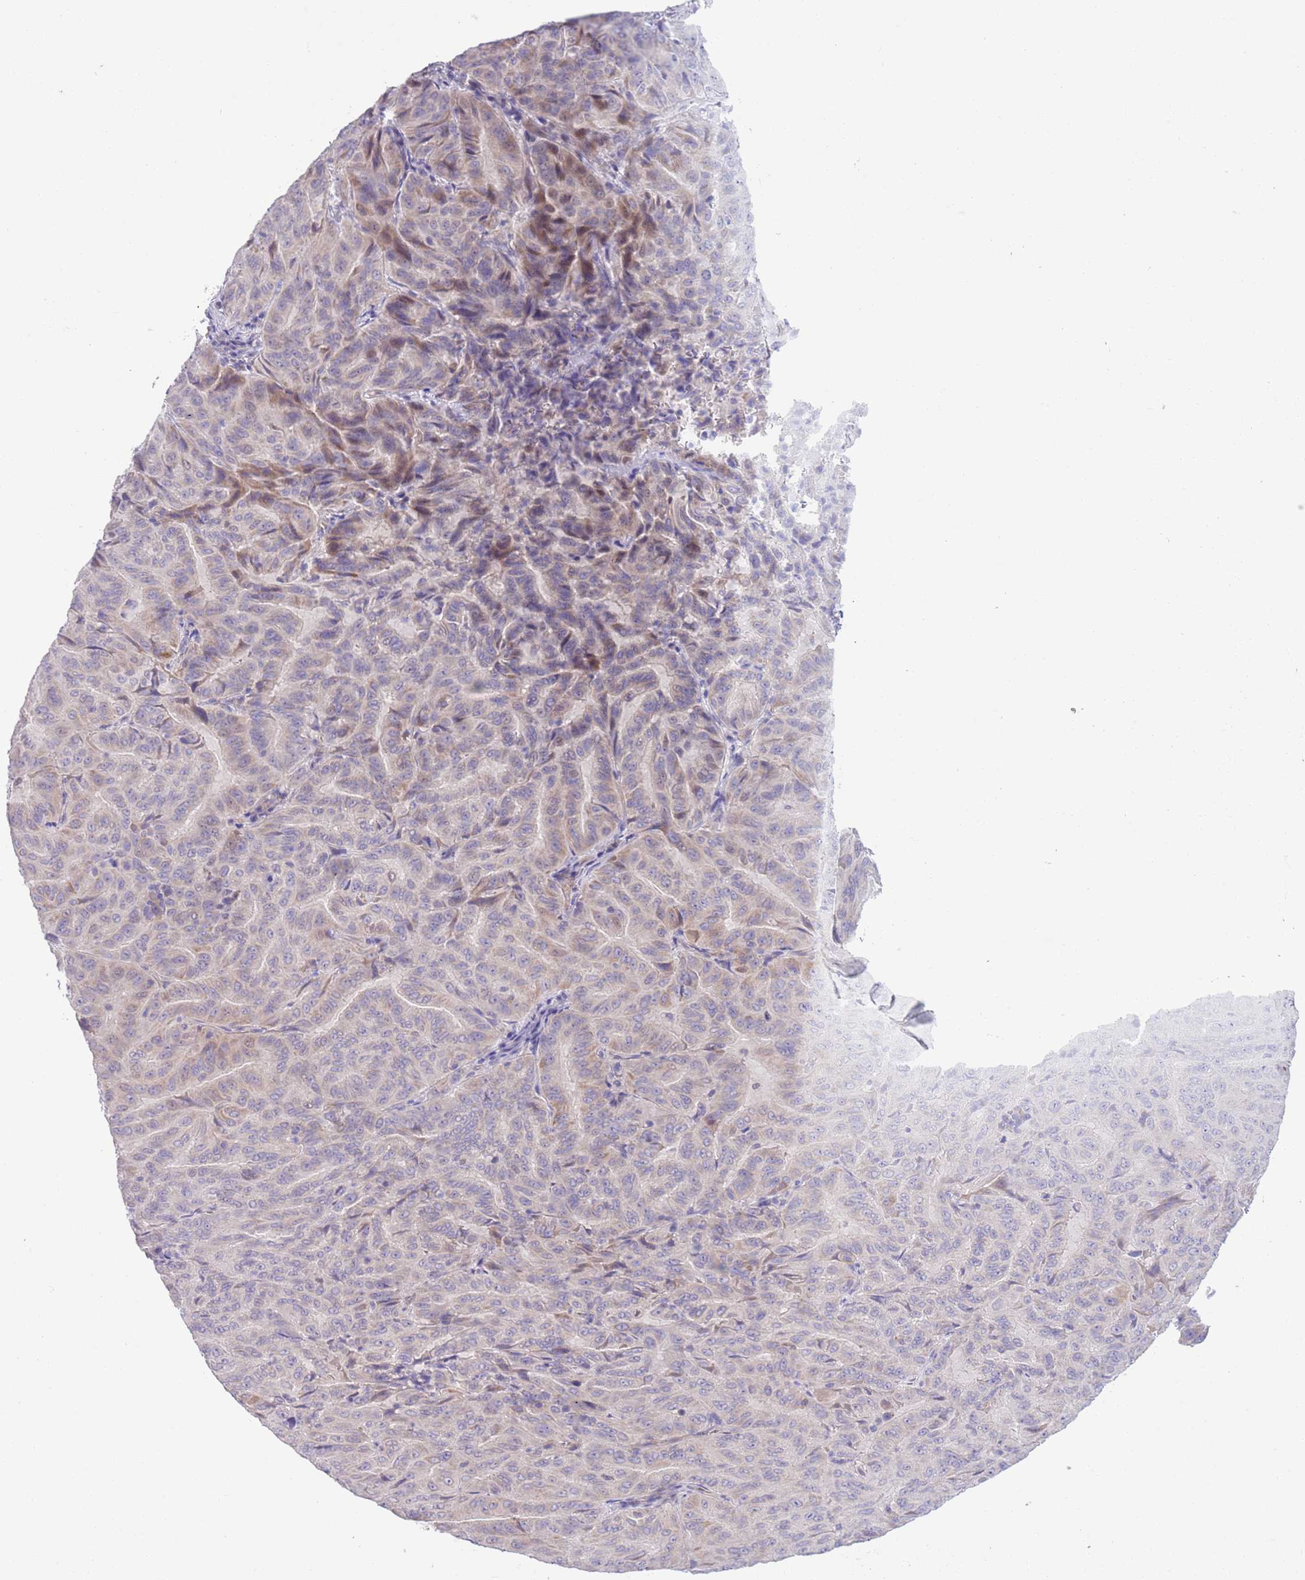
{"staining": {"intensity": "moderate", "quantity": "<25%", "location": "cytoplasmic/membranous"}, "tissue": "pancreatic cancer", "cell_type": "Tumor cells", "image_type": "cancer", "snomed": [{"axis": "morphology", "description": "Adenocarcinoma, NOS"}, {"axis": "topography", "description": "Pancreas"}], "caption": "A low amount of moderate cytoplasmic/membranous positivity is identified in approximately <25% of tumor cells in pancreatic cancer tissue.", "gene": "NET1", "patient": {"sex": "male", "age": 63}}